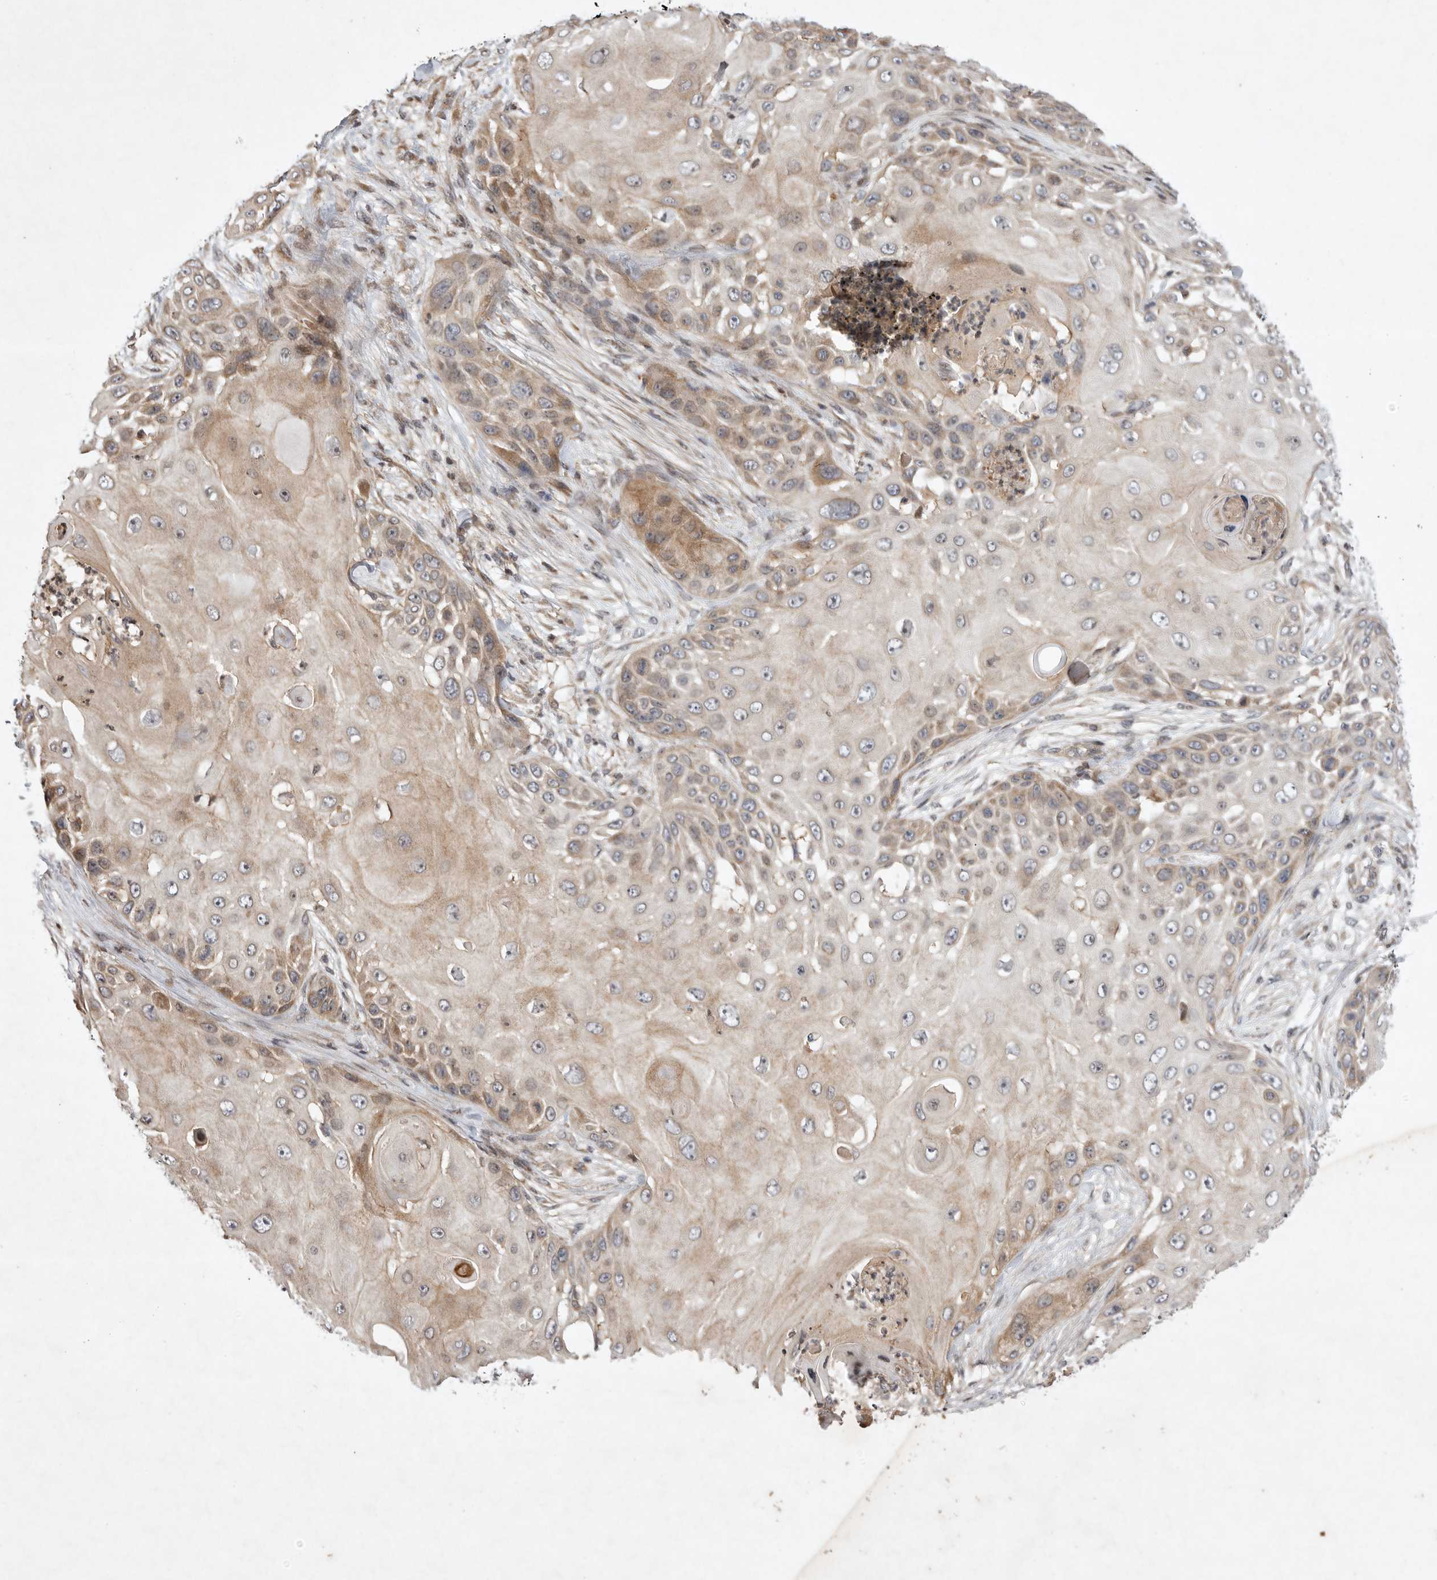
{"staining": {"intensity": "moderate", "quantity": "25%-75%", "location": "cytoplasmic/membranous"}, "tissue": "skin cancer", "cell_type": "Tumor cells", "image_type": "cancer", "snomed": [{"axis": "morphology", "description": "Squamous cell carcinoma, NOS"}, {"axis": "topography", "description": "Skin"}], "caption": "Immunohistochemistry staining of skin squamous cell carcinoma, which reveals medium levels of moderate cytoplasmic/membranous positivity in about 25%-75% of tumor cells indicating moderate cytoplasmic/membranous protein expression. The staining was performed using DAB (brown) for protein detection and nuclei were counterstained in hematoxylin (blue).", "gene": "EIF2AK1", "patient": {"sex": "female", "age": 44}}